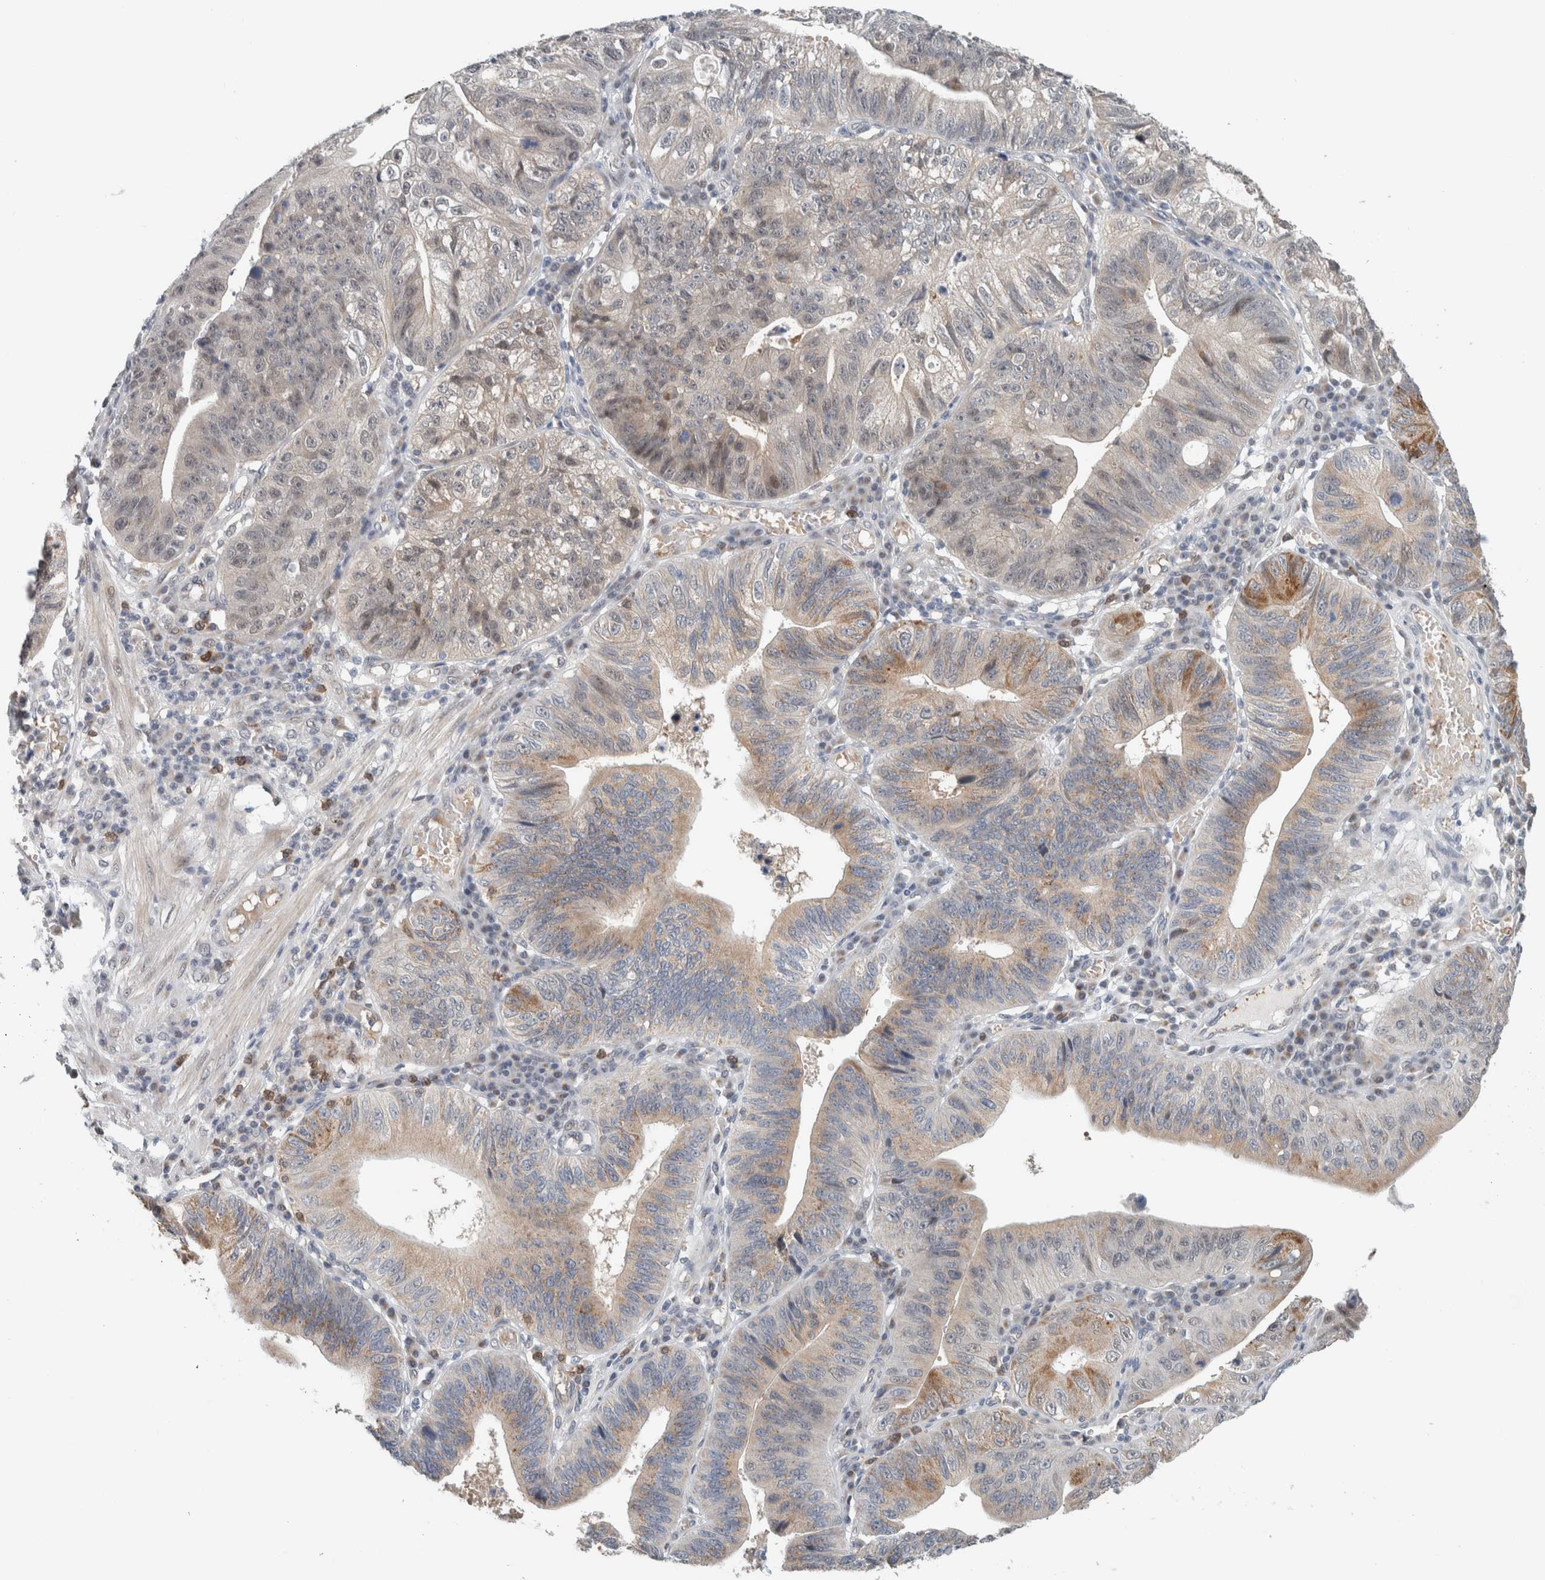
{"staining": {"intensity": "moderate", "quantity": "25%-75%", "location": "cytoplasmic/membranous,nuclear"}, "tissue": "stomach cancer", "cell_type": "Tumor cells", "image_type": "cancer", "snomed": [{"axis": "morphology", "description": "Adenocarcinoma, NOS"}, {"axis": "topography", "description": "Stomach"}], "caption": "A photomicrograph showing moderate cytoplasmic/membranous and nuclear staining in about 25%-75% of tumor cells in stomach cancer (adenocarcinoma), as visualized by brown immunohistochemical staining.", "gene": "CRAT", "patient": {"sex": "male", "age": 59}}